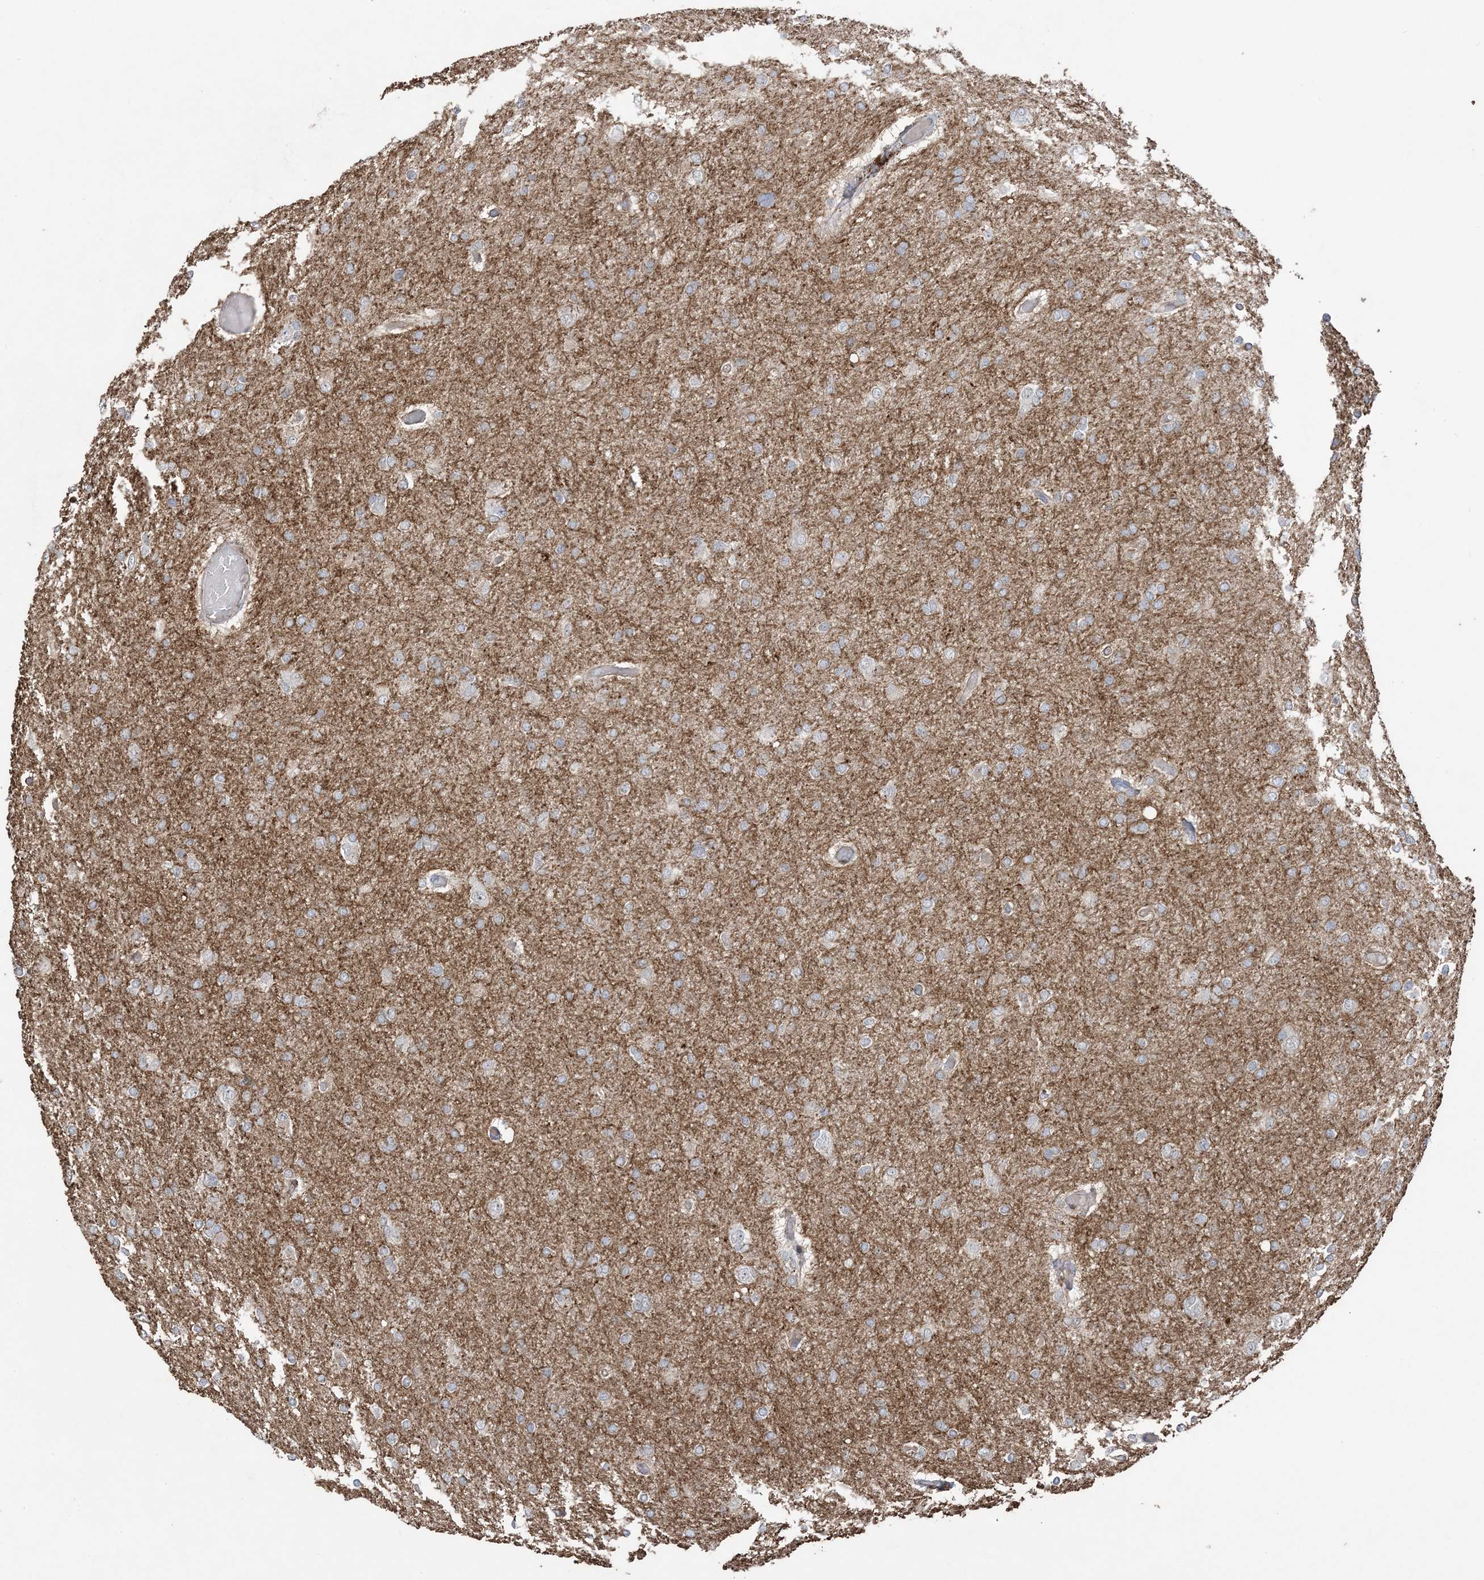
{"staining": {"intensity": "weak", "quantity": ">75%", "location": "cytoplasmic/membranous"}, "tissue": "glioma", "cell_type": "Tumor cells", "image_type": "cancer", "snomed": [{"axis": "morphology", "description": "Glioma, malignant, High grade"}, {"axis": "topography", "description": "Cerebral cortex"}], "caption": "Approximately >75% of tumor cells in glioma show weak cytoplasmic/membranous protein expression as visualized by brown immunohistochemical staining.", "gene": "XRN1", "patient": {"sex": "female", "age": 36}}